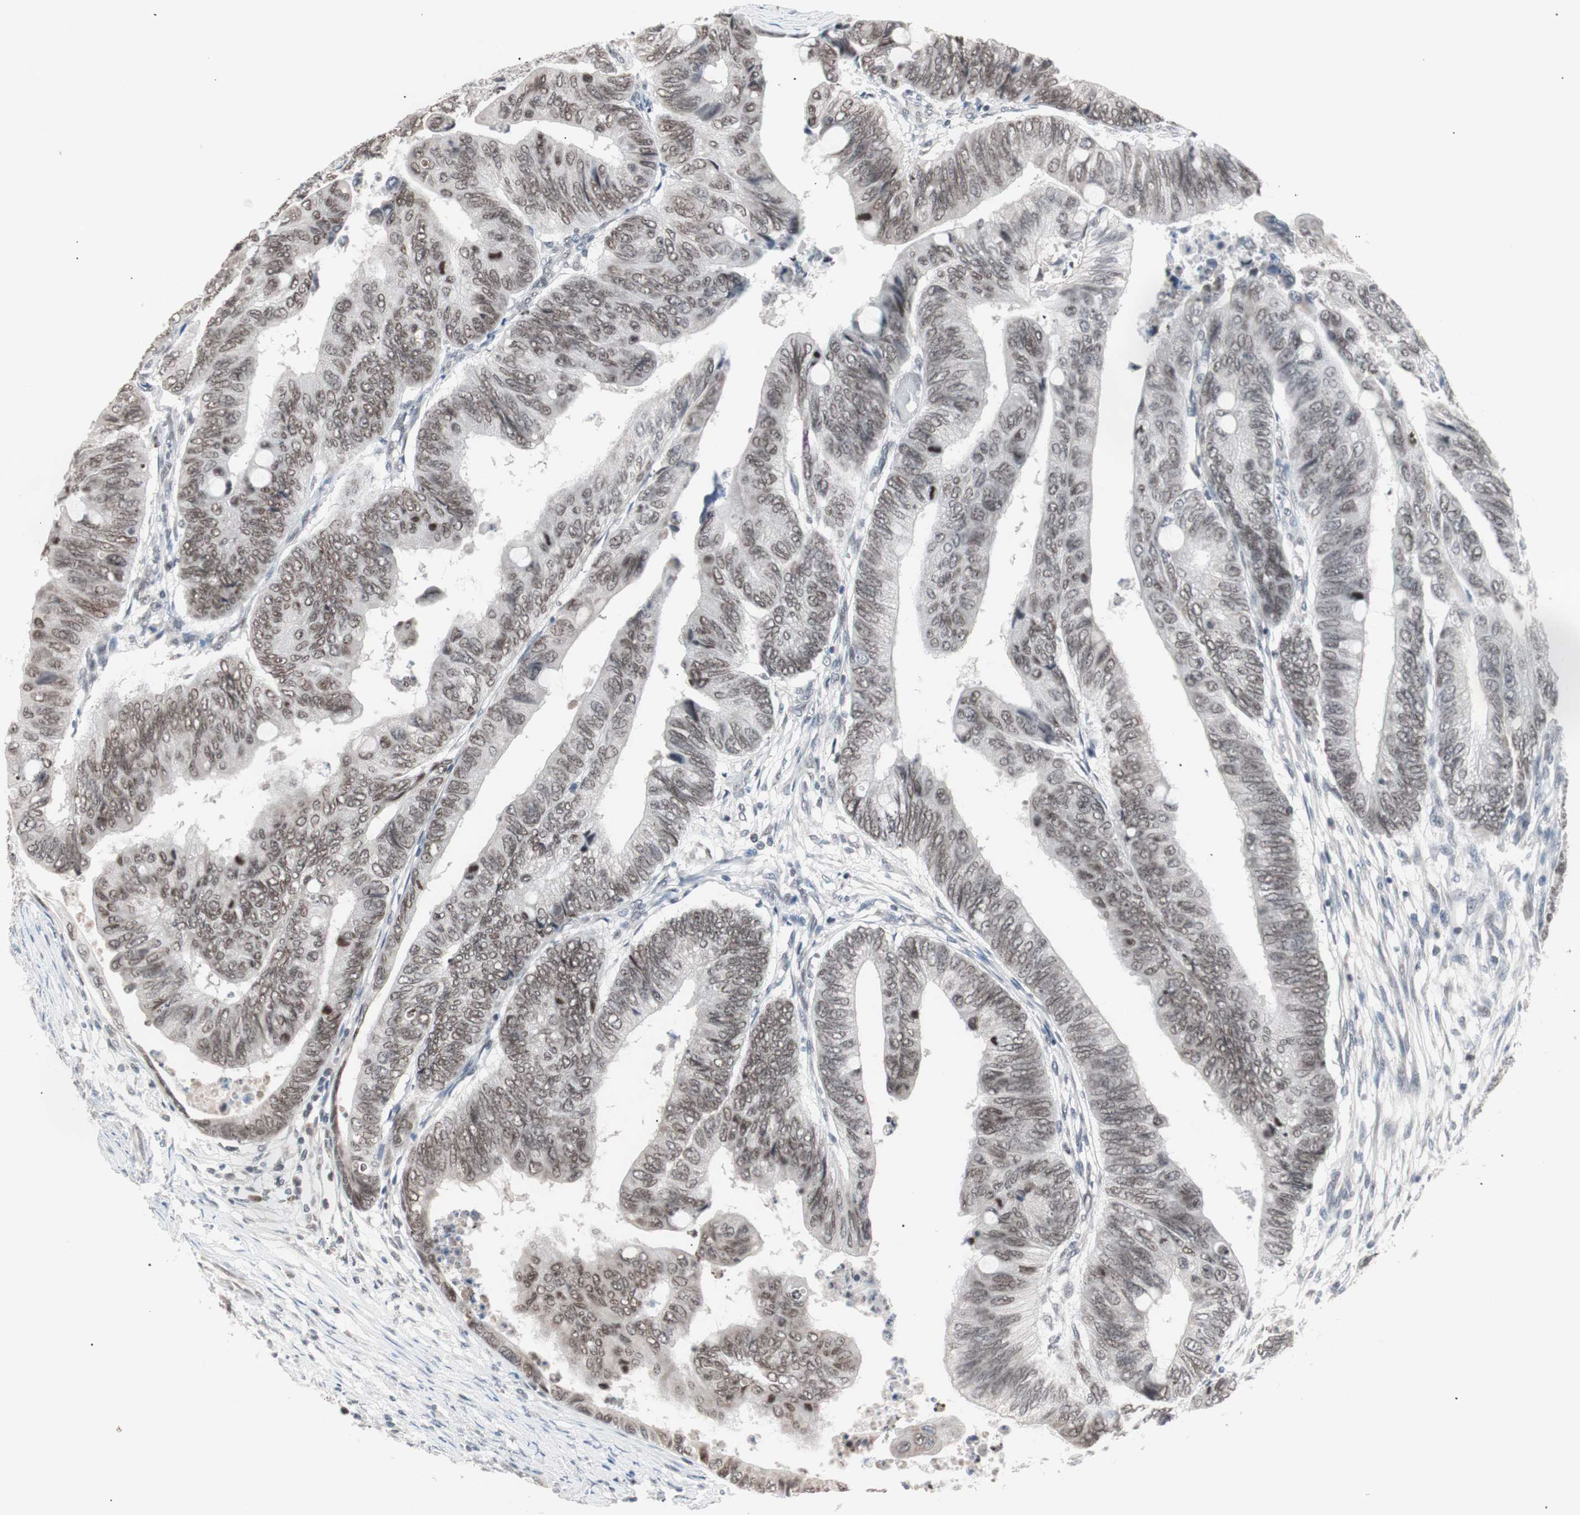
{"staining": {"intensity": "moderate", "quantity": ">75%", "location": "nuclear"}, "tissue": "colorectal cancer", "cell_type": "Tumor cells", "image_type": "cancer", "snomed": [{"axis": "morphology", "description": "Normal tissue, NOS"}, {"axis": "morphology", "description": "Adenocarcinoma, NOS"}, {"axis": "topography", "description": "Rectum"}, {"axis": "topography", "description": "Peripheral nerve tissue"}], "caption": "A photomicrograph showing moderate nuclear expression in about >75% of tumor cells in colorectal cancer, as visualized by brown immunohistochemical staining.", "gene": "LIG3", "patient": {"sex": "male", "age": 92}}